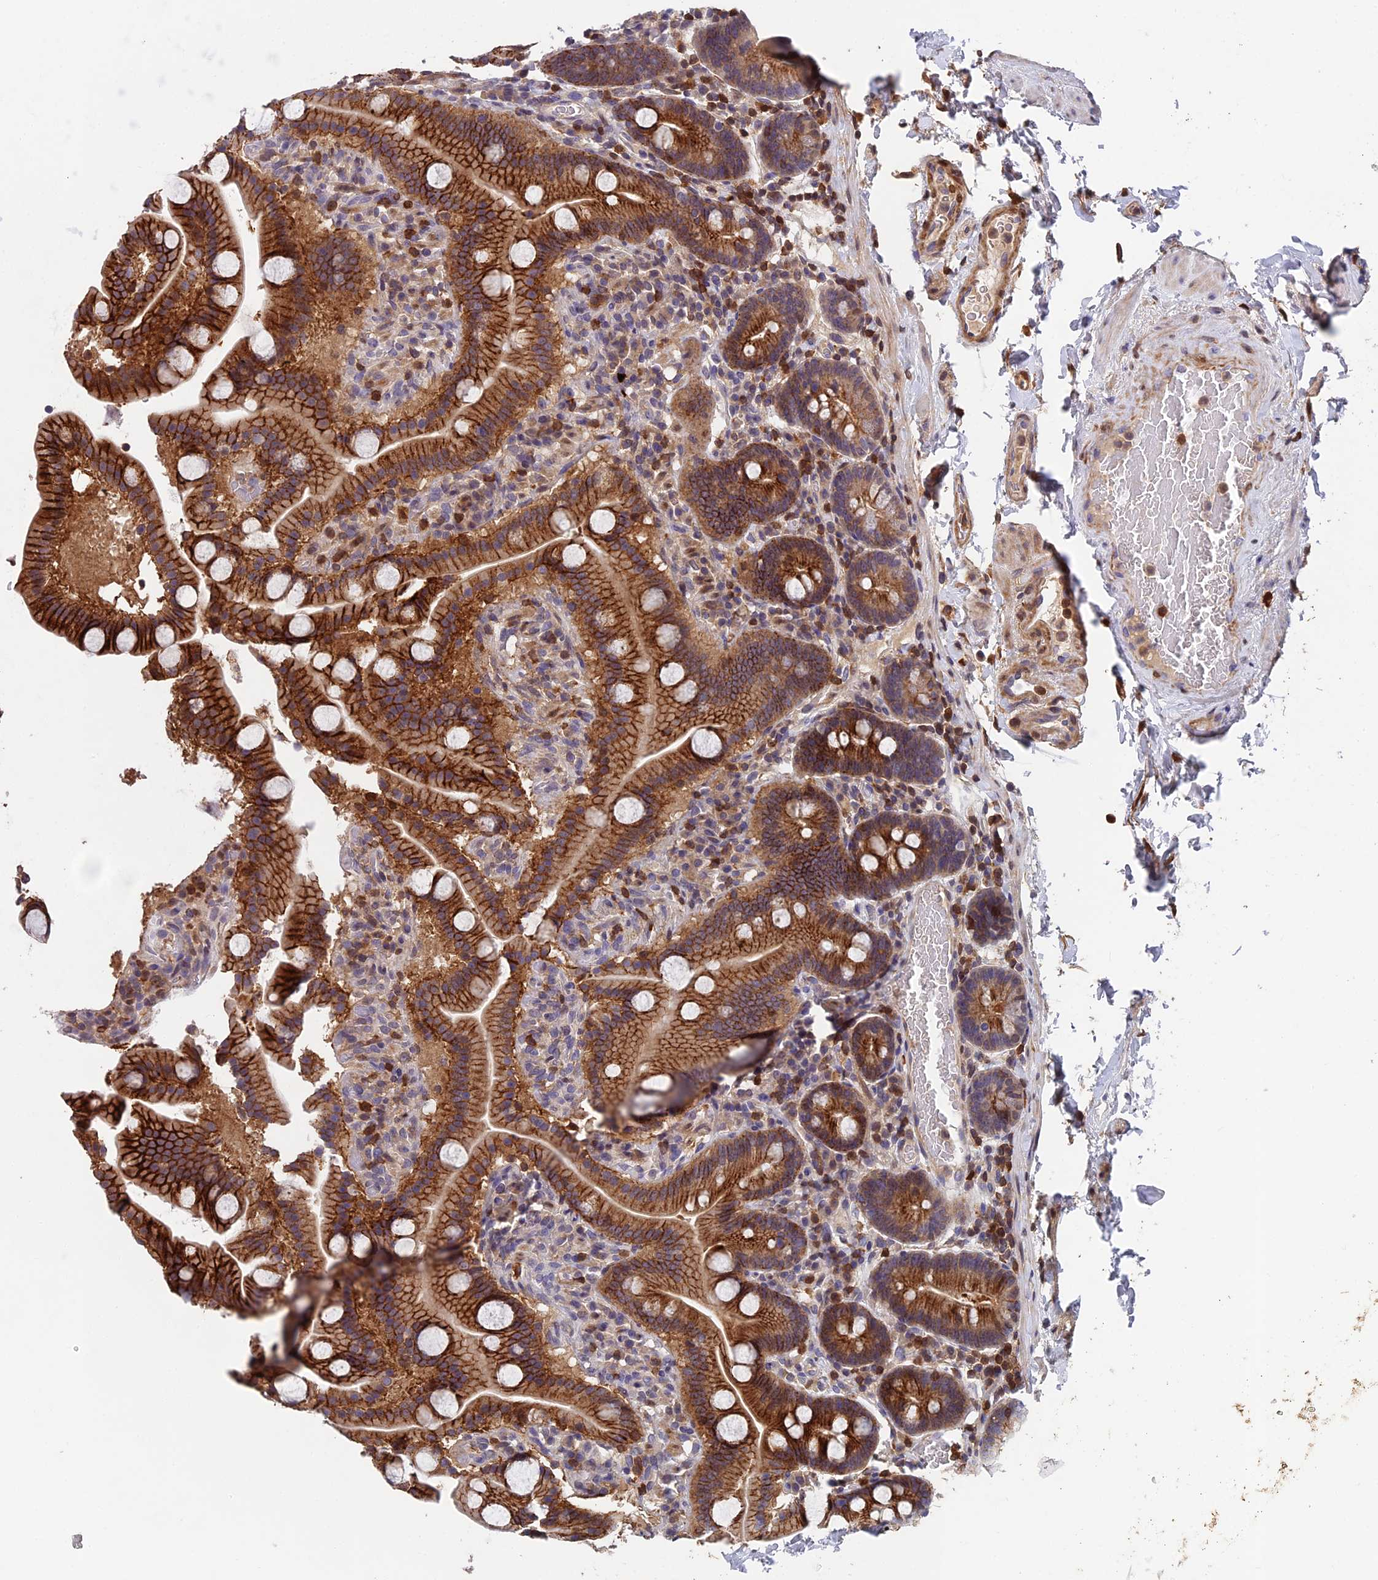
{"staining": {"intensity": "strong", "quantity": ">75%", "location": "cytoplasmic/membranous"}, "tissue": "duodenum", "cell_type": "Glandular cells", "image_type": "normal", "snomed": [{"axis": "morphology", "description": "Normal tissue, NOS"}, {"axis": "topography", "description": "Duodenum"}], "caption": "Immunohistochemistry (IHC) photomicrograph of normal duodenum: duodenum stained using IHC demonstrates high levels of strong protein expression localized specifically in the cytoplasmic/membranous of glandular cells, appearing as a cytoplasmic/membranous brown color.", "gene": "GALK2", "patient": {"sex": "male", "age": 55}}